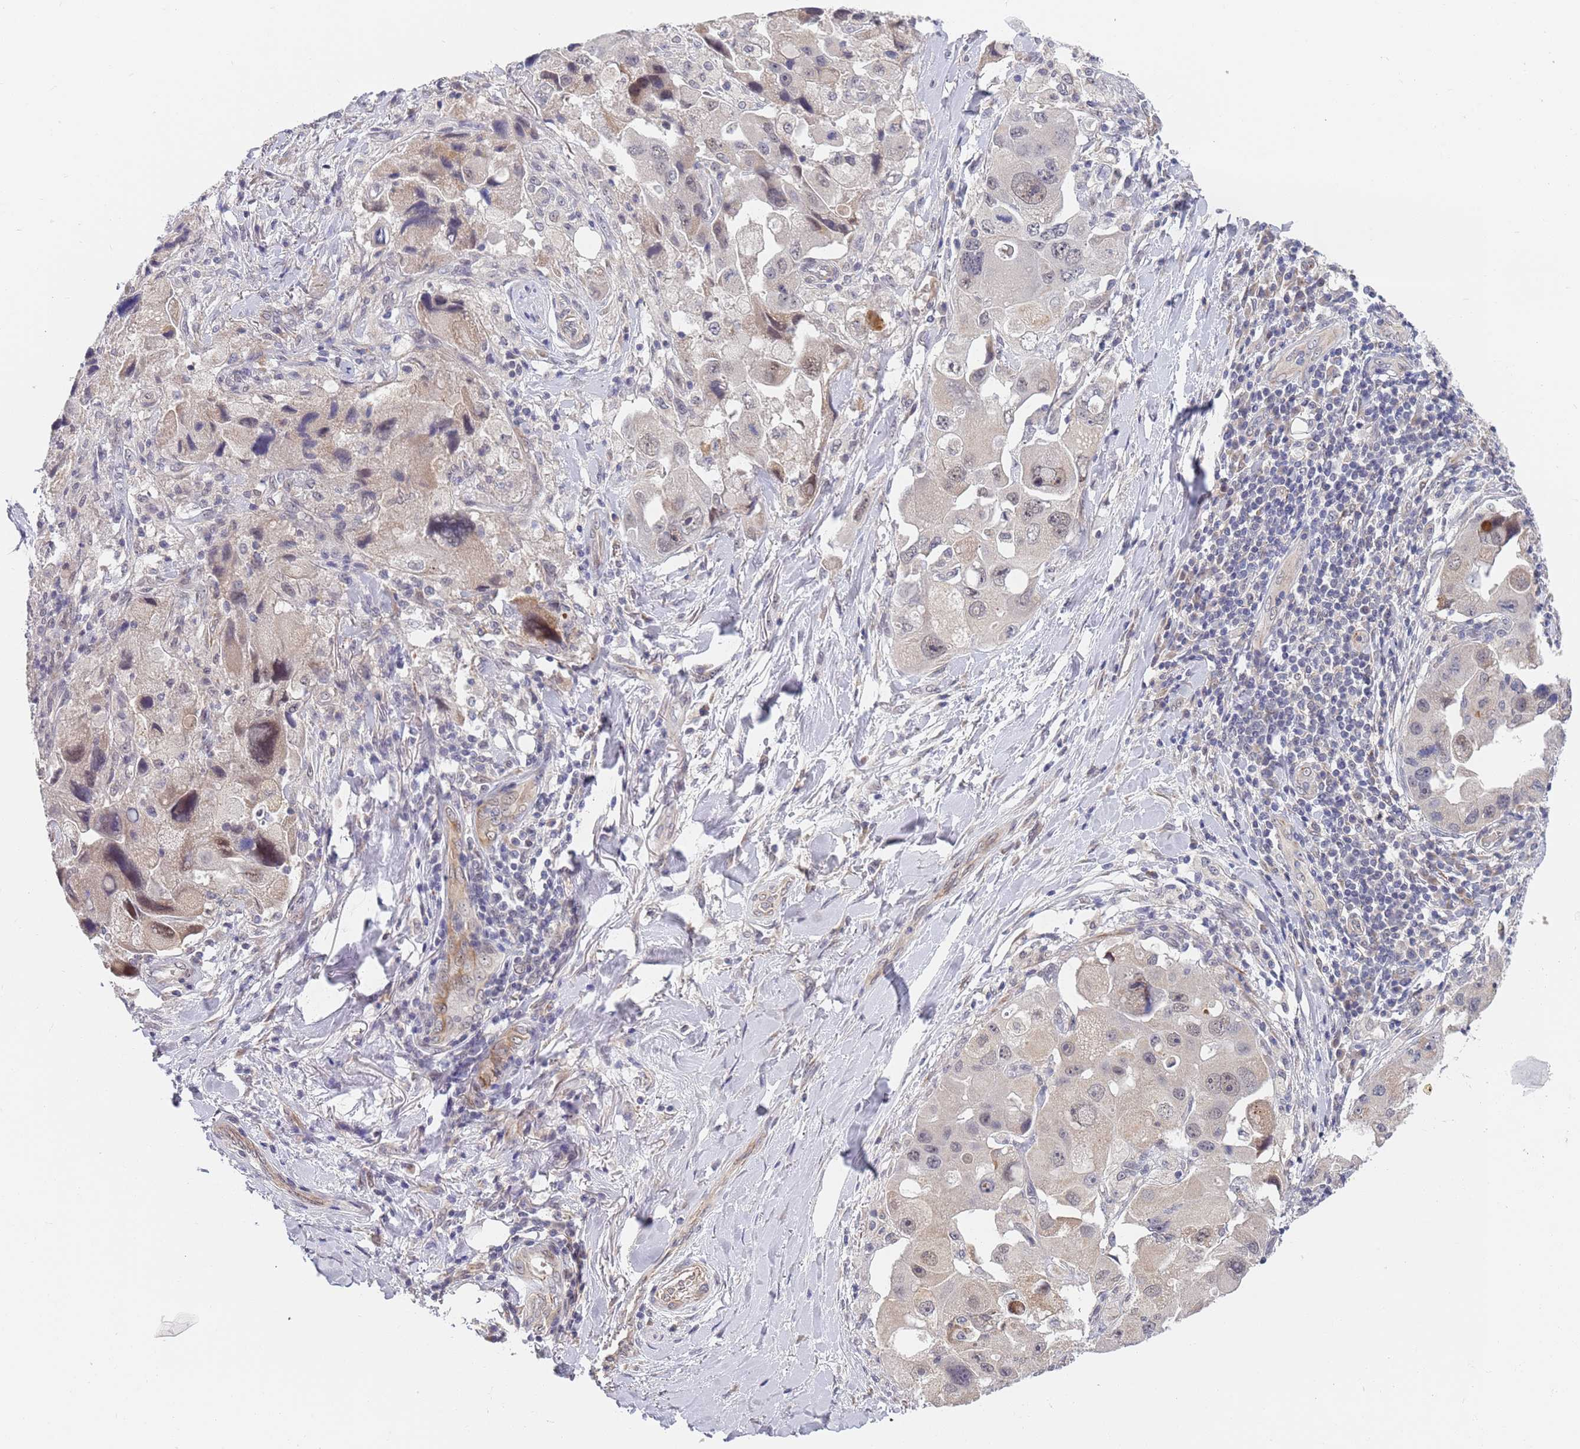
{"staining": {"intensity": "weak", "quantity": "<25%", "location": "nuclear"}, "tissue": "lung cancer", "cell_type": "Tumor cells", "image_type": "cancer", "snomed": [{"axis": "morphology", "description": "Adenocarcinoma, NOS"}, {"axis": "topography", "description": "Lung"}], "caption": "IHC of human lung adenocarcinoma demonstrates no positivity in tumor cells.", "gene": "B4GALT4", "patient": {"sex": "female", "age": 54}}